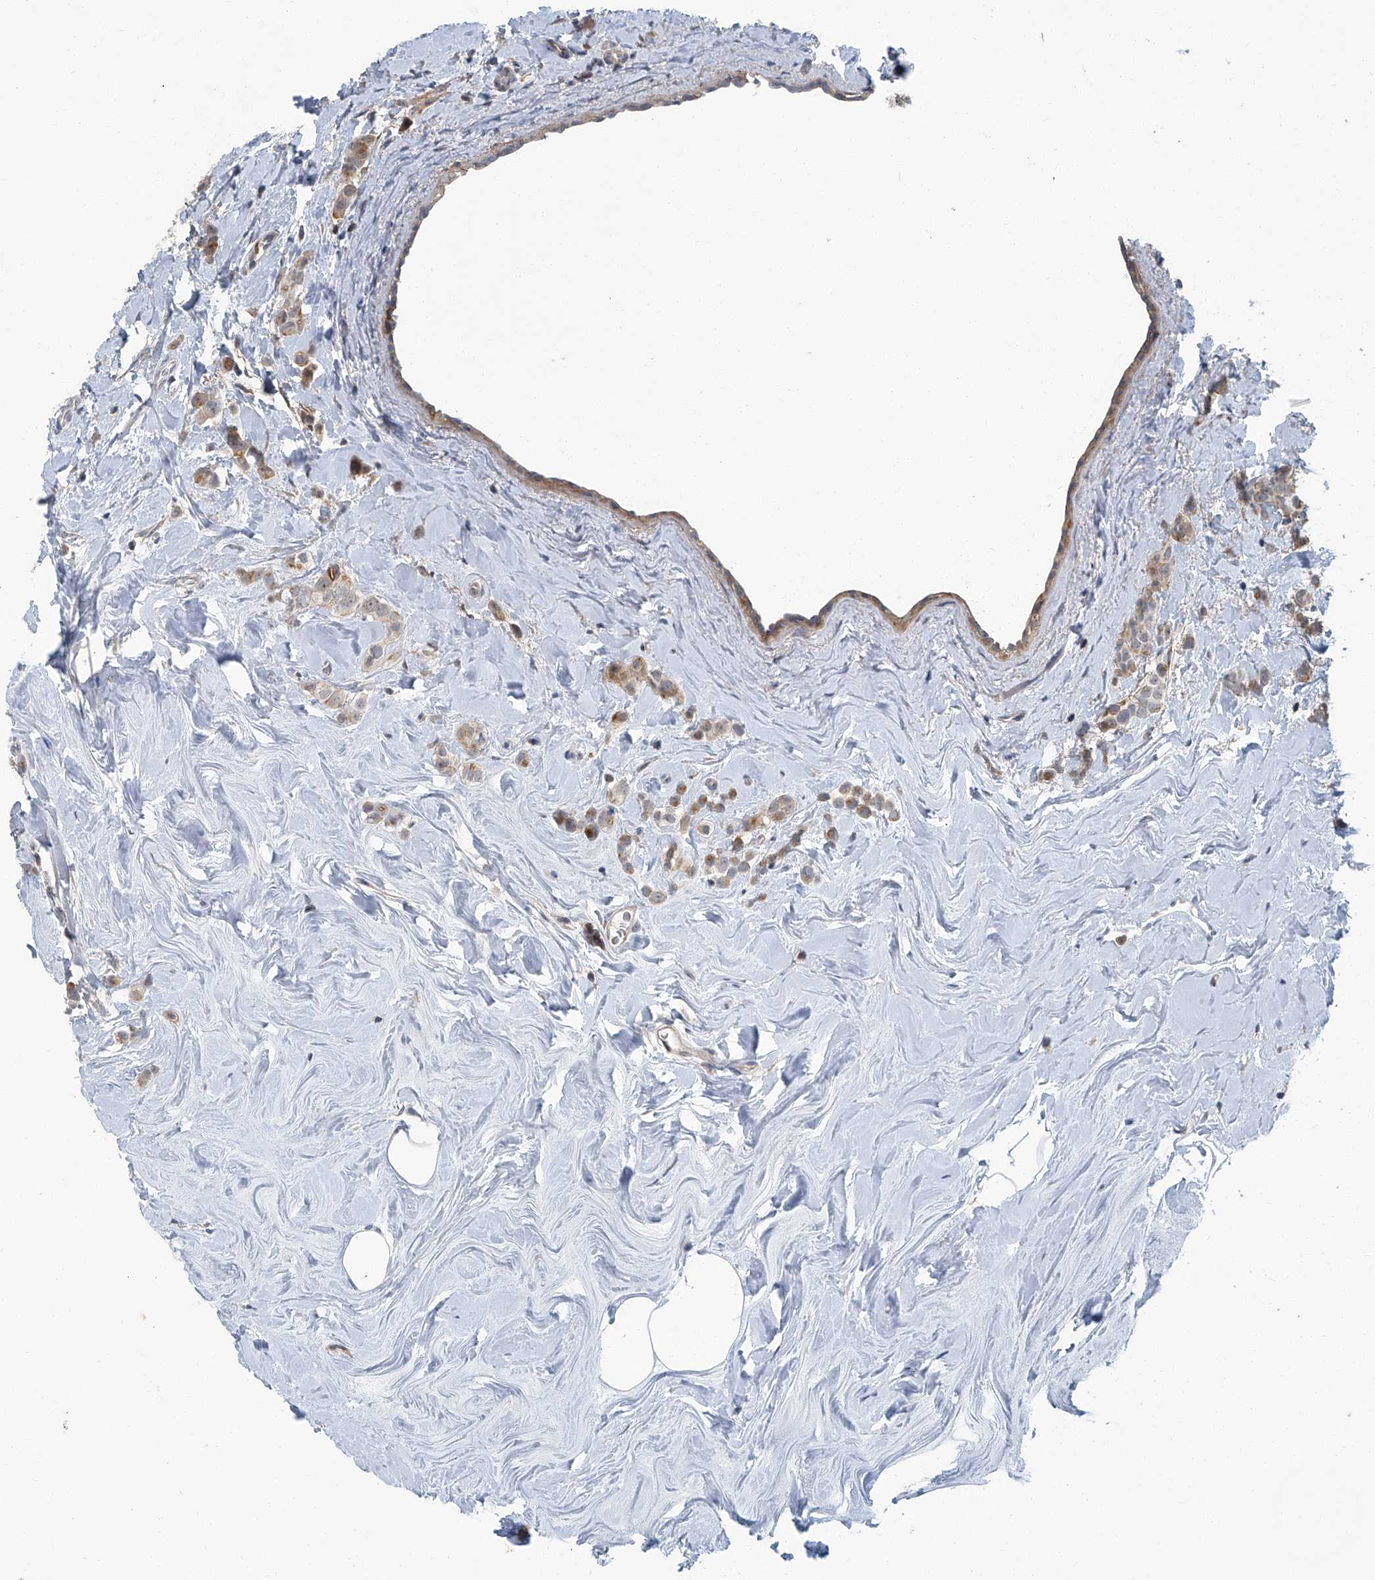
{"staining": {"intensity": "moderate", "quantity": "25%-75%", "location": "cytoplasmic/membranous"}, "tissue": "breast cancer", "cell_type": "Tumor cells", "image_type": "cancer", "snomed": [{"axis": "morphology", "description": "Lobular carcinoma"}, {"axis": "topography", "description": "Breast"}], "caption": "Immunohistochemical staining of human breast lobular carcinoma shows moderate cytoplasmic/membranous protein staining in about 25%-75% of tumor cells.", "gene": "AKNAD1", "patient": {"sex": "female", "age": 47}}